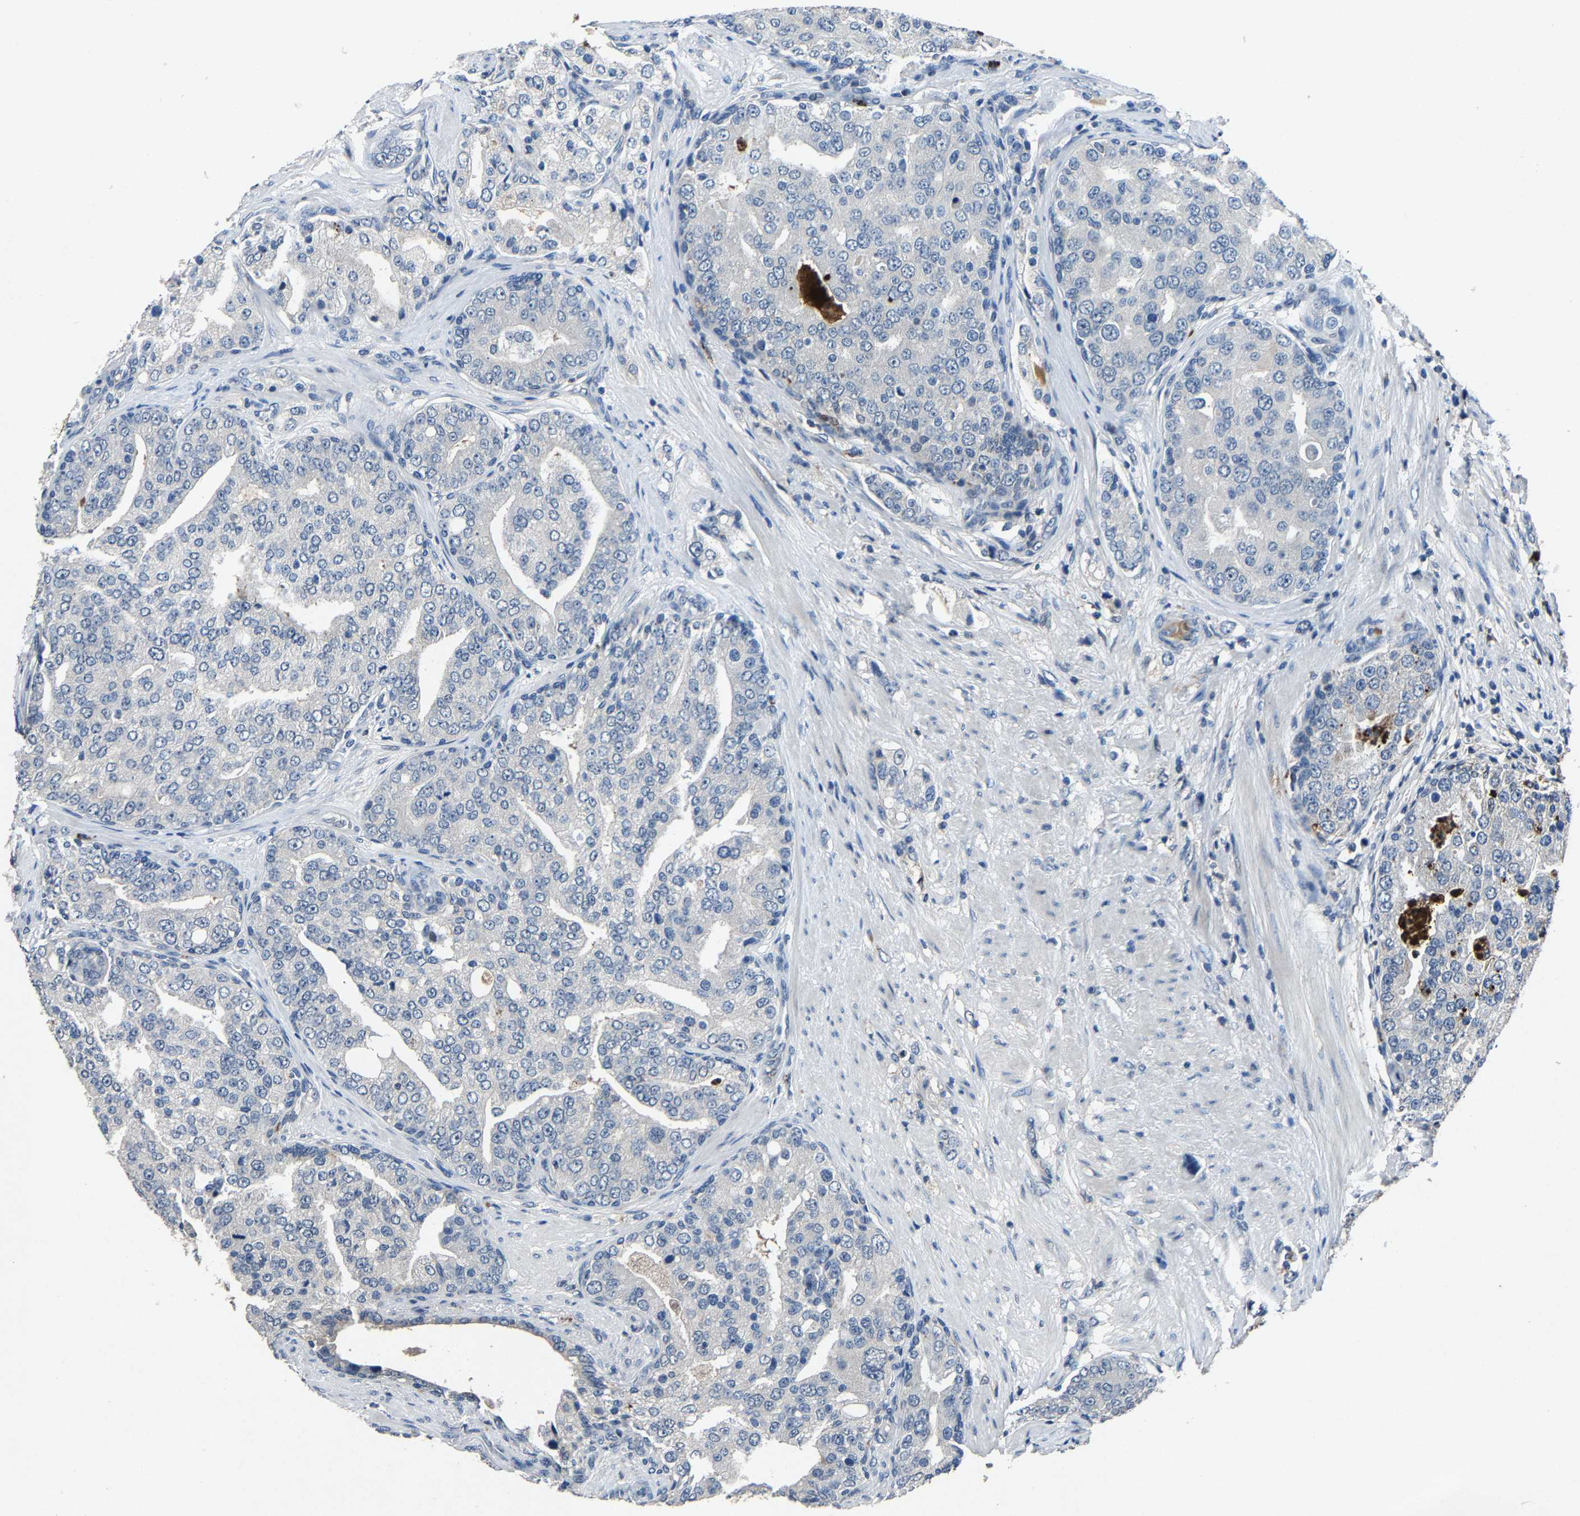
{"staining": {"intensity": "negative", "quantity": "none", "location": "none"}, "tissue": "prostate cancer", "cell_type": "Tumor cells", "image_type": "cancer", "snomed": [{"axis": "morphology", "description": "Adenocarcinoma, High grade"}, {"axis": "topography", "description": "Prostate"}], "caption": "IHC histopathology image of neoplastic tissue: prostate adenocarcinoma (high-grade) stained with DAB (3,3'-diaminobenzidine) demonstrates no significant protein positivity in tumor cells. The staining was performed using DAB to visualize the protein expression in brown, while the nuclei were stained in blue with hematoxylin (Magnification: 20x).", "gene": "PCNX2", "patient": {"sex": "male", "age": 50}}